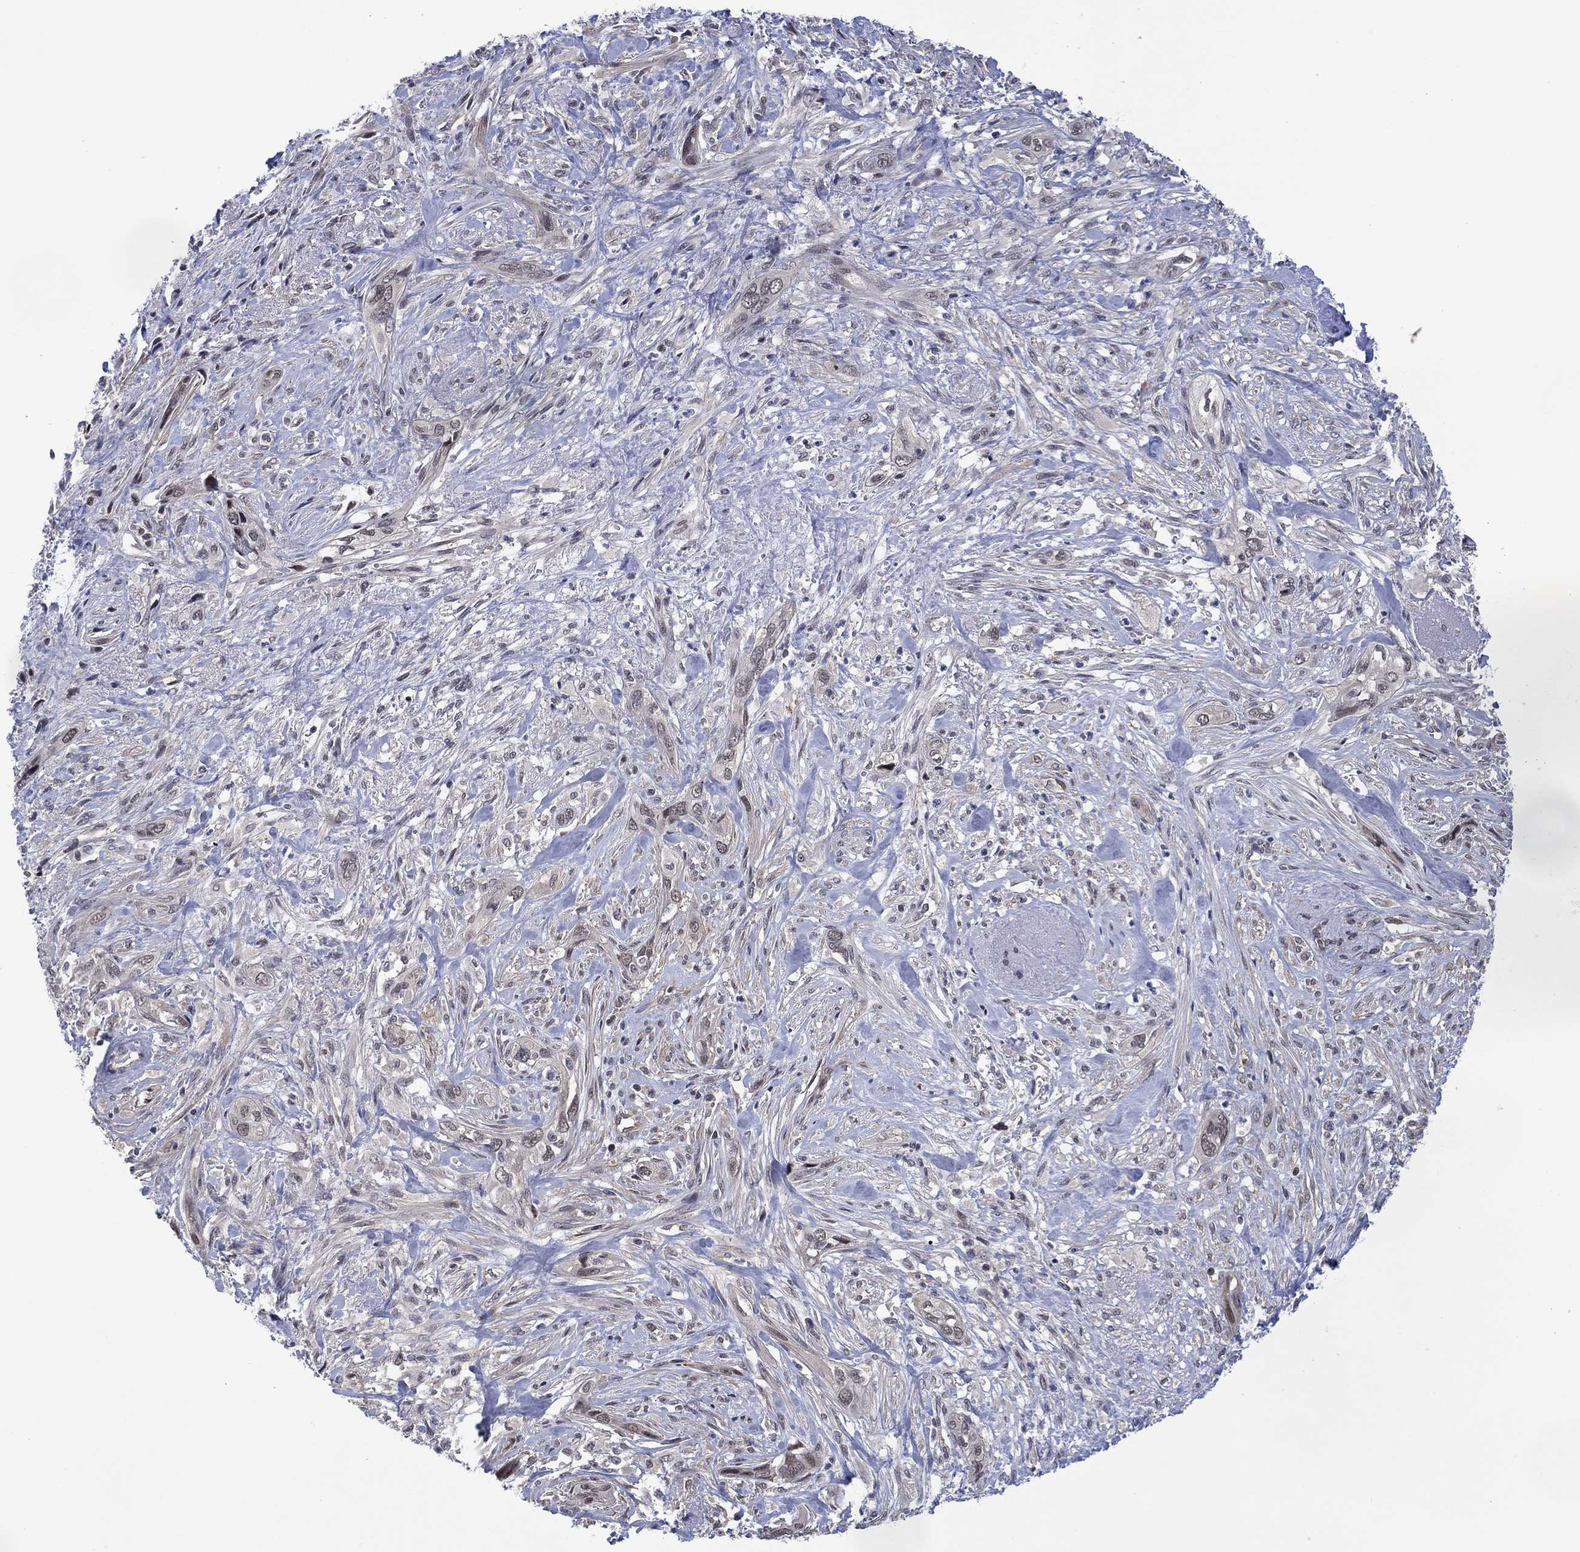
{"staining": {"intensity": "negative", "quantity": "none", "location": "none"}, "tissue": "cervical cancer", "cell_type": "Tumor cells", "image_type": "cancer", "snomed": [{"axis": "morphology", "description": "Squamous cell carcinoma, NOS"}, {"axis": "topography", "description": "Cervix"}], "caption": "Immunohistochemical staining of cervical squamous cell carcinoma displays no significant expression in tumor cells.", "gene": "DPP4", "patient": {"sex": "female", "age": 57}}